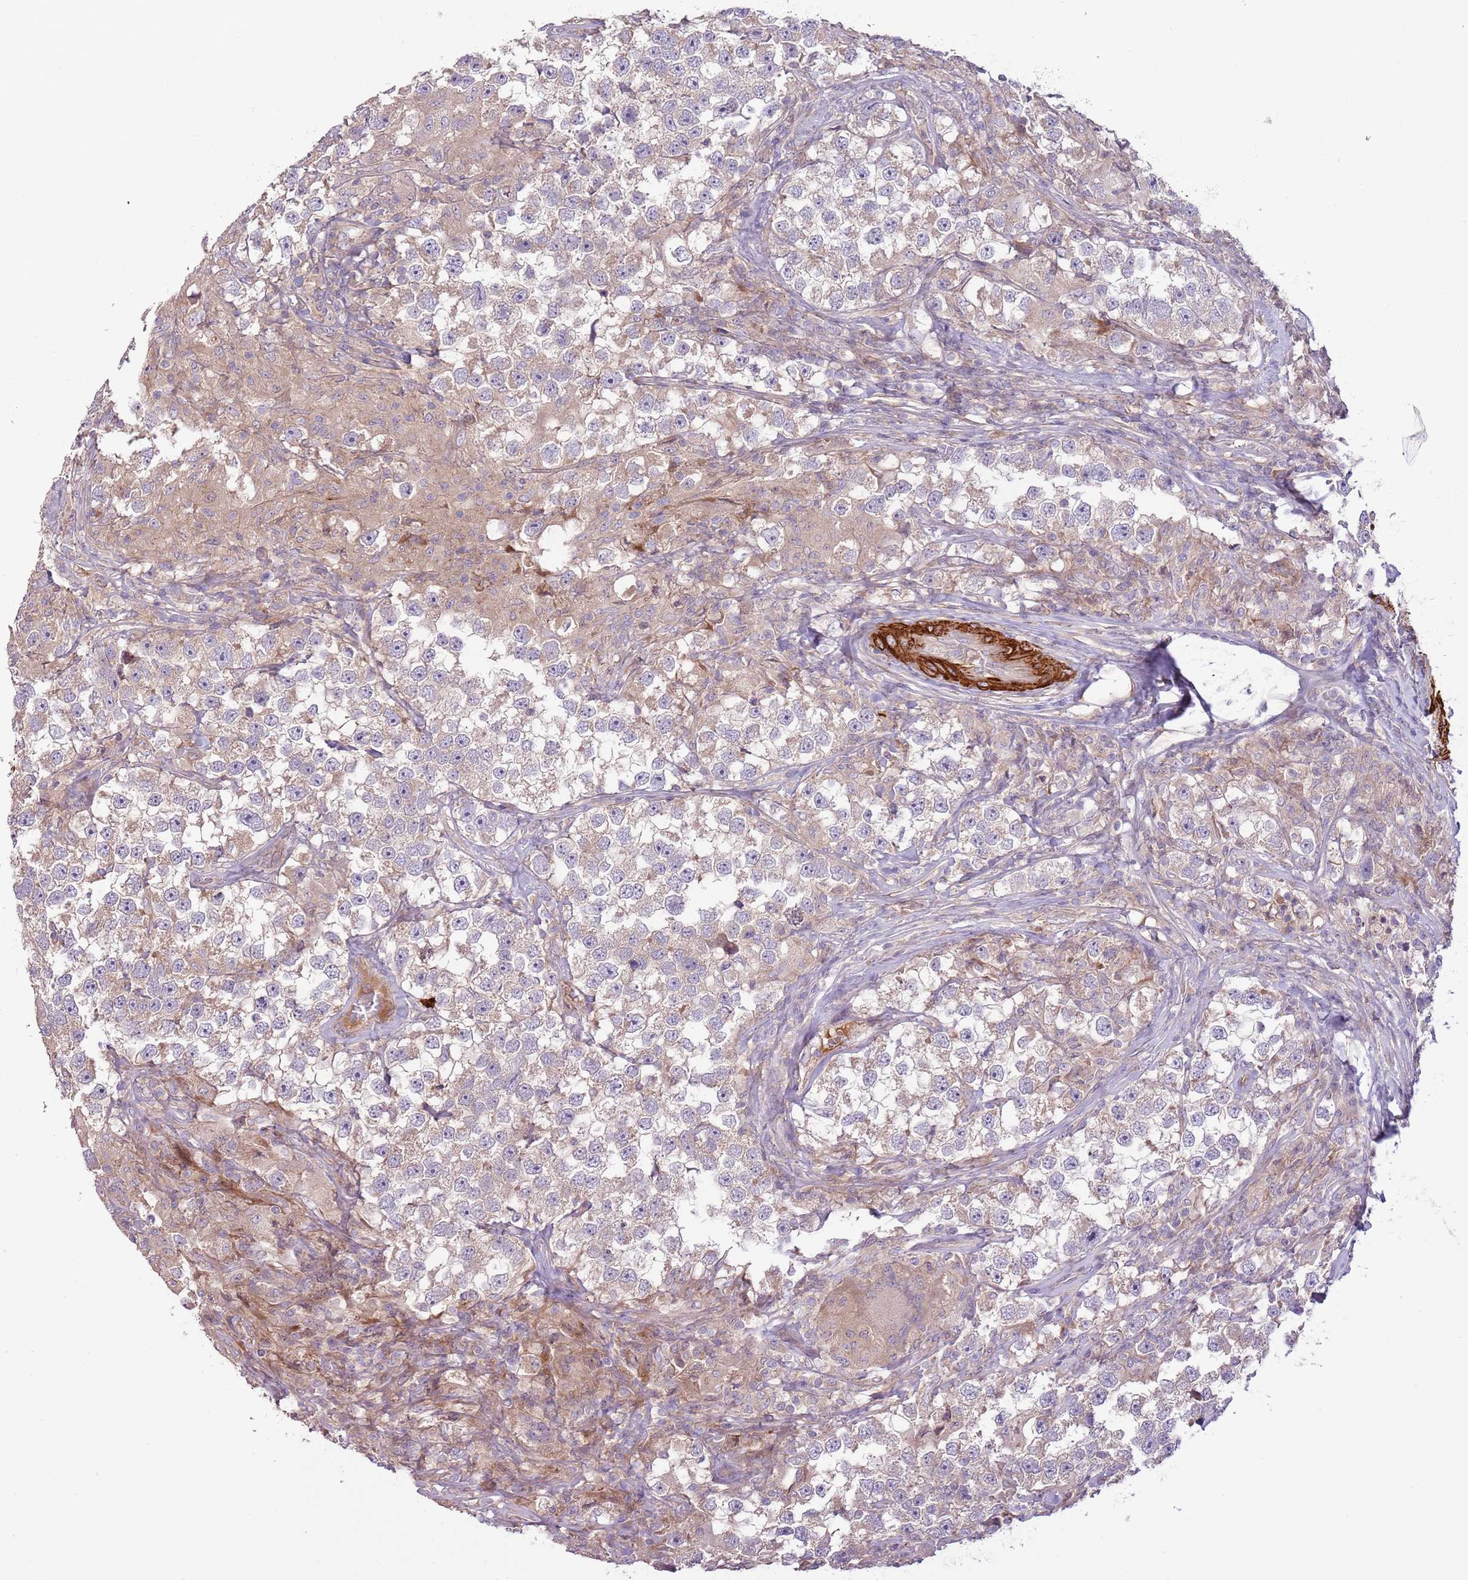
{"staining": {"intensity": "weak", "quantity": "25%-75%", "location": "cytoplasmic/membranous"}, "tissue": "testis cancer", "cell_type": "Tumor cells", "image_type": "cancer", "snomed": [{"axis": "morphology", "description": "Seminoma, NOS"}, {"axis": "topography", "description": "Testis"}], "caption": "Immunohistochemical staining of human testis cancer demonstrates low levels of weak cytoplasmic/membranous staining in approximately 25%-75% of tumor cells.", "gene": "RNF128", "patient": {"sex": "male", "age": 46}}